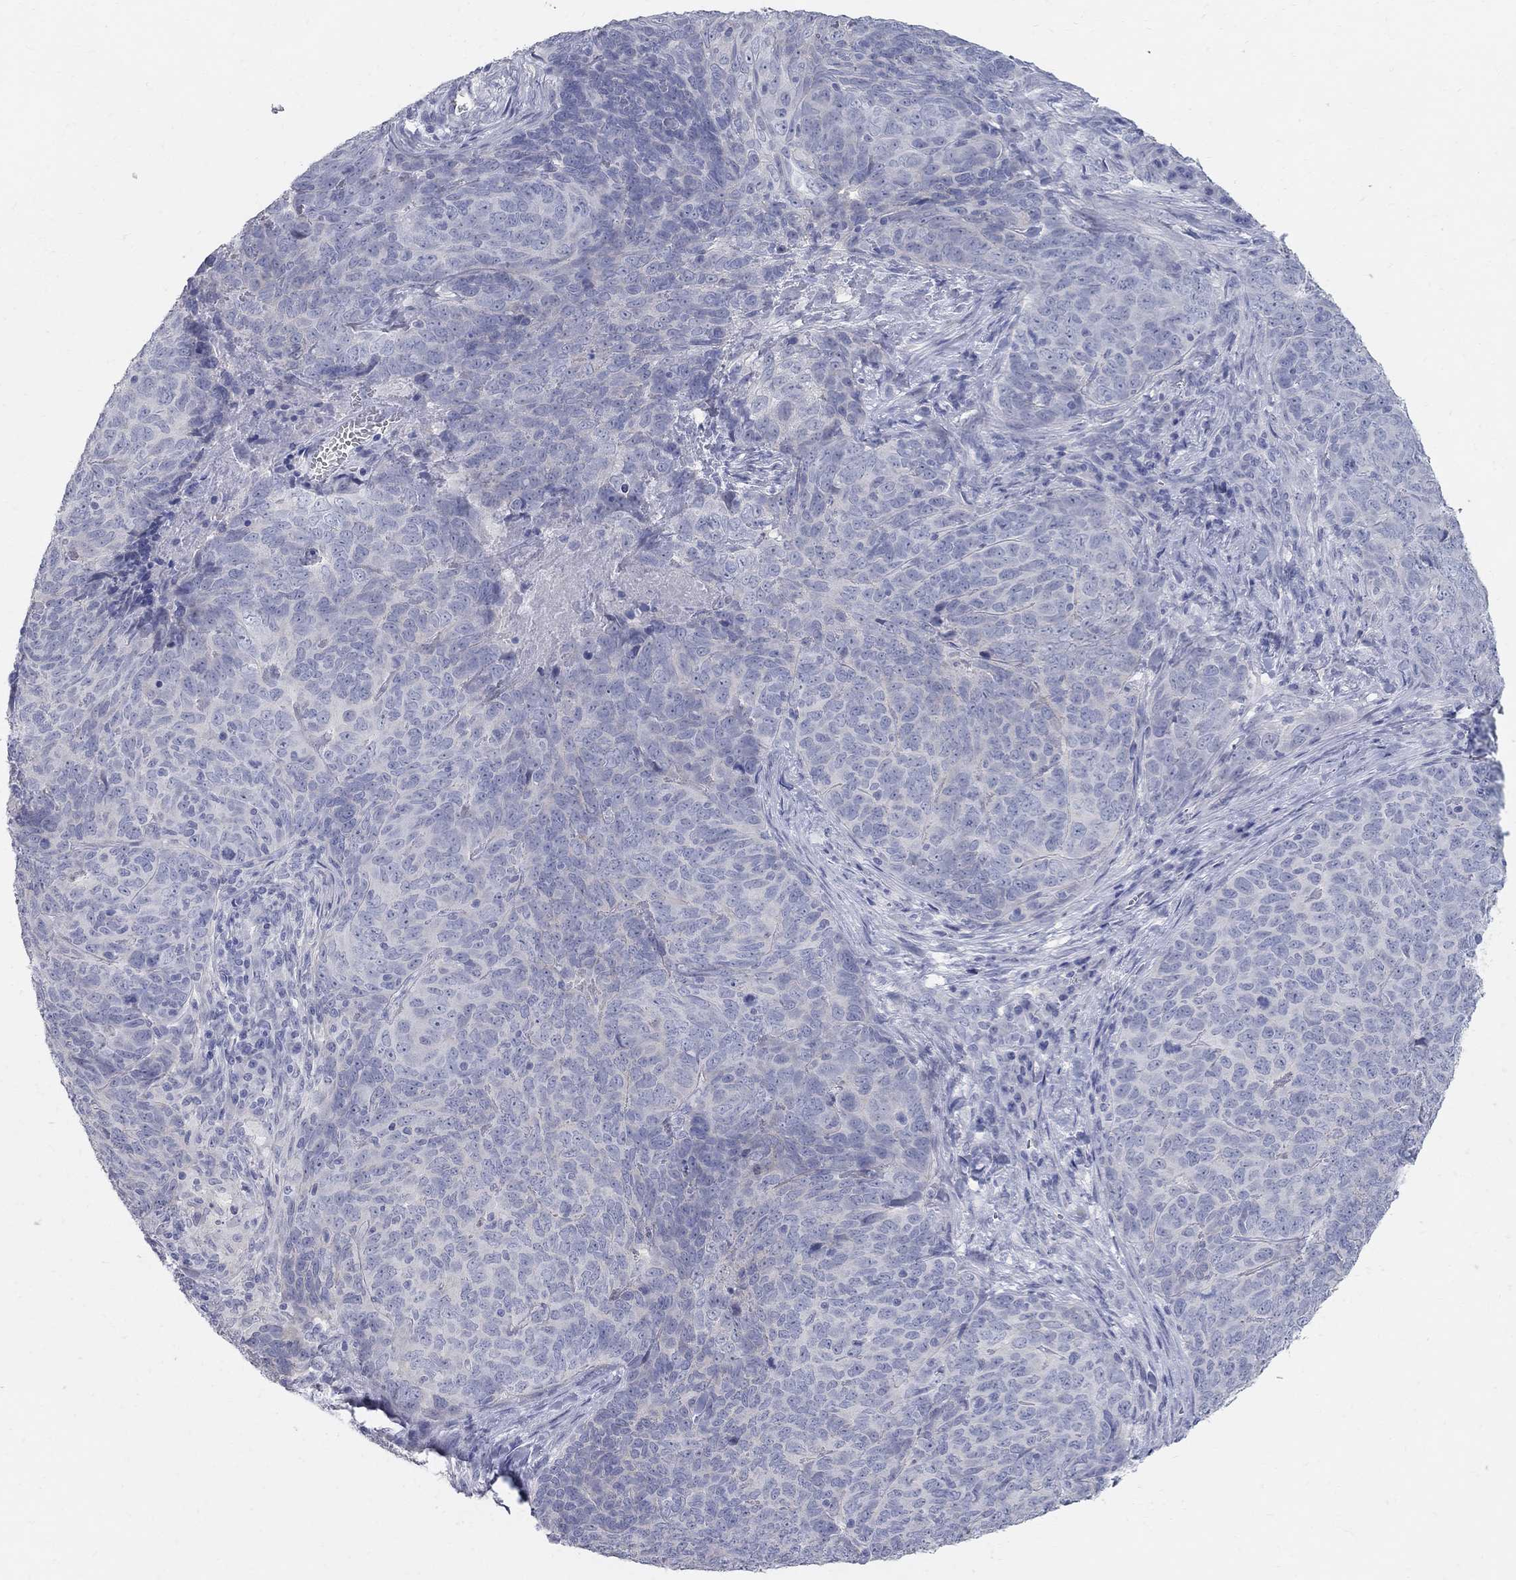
{"staining": {"intensity": "negative", "quantity": "none", "location": "none"}, "tissue": "skin cancer", "cell_type": "Tumor cells", "image_type": "cancer", "snomed": [{"axis": "morphology", "description": "Squamous cell carcinoma, NOS"}, {"axis": "topography", "description": "Skin"}, {"axis": "topography", "description": "Anal"}], "caption": "Immunohistochemistry histopathology image of skin squamous cell carcinoma stained for a protein (brown), which shows no expression in tumor cells.", "gene": "AOX1", "patient": {"sex": "female", "age": 51}}